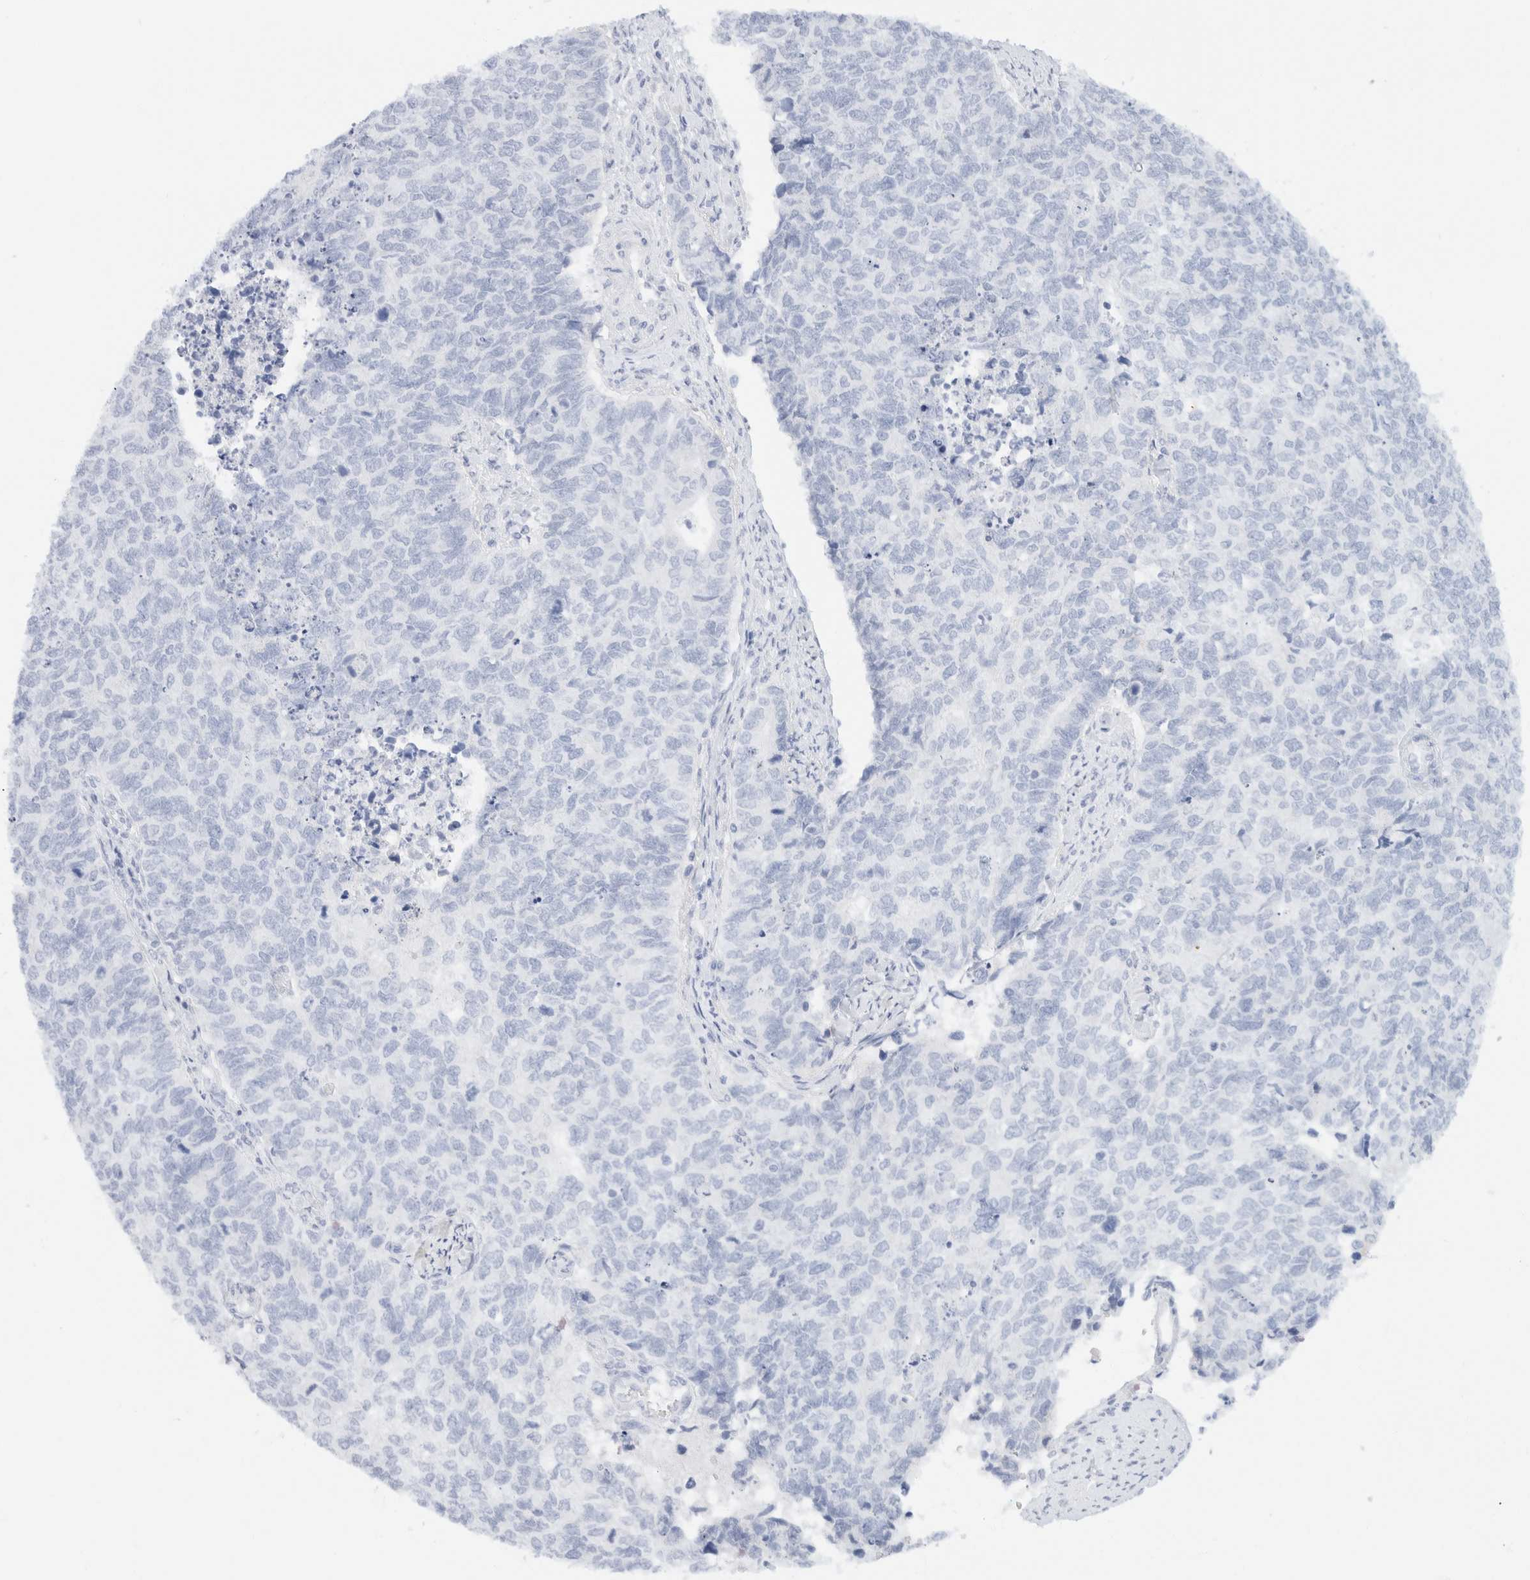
{"staining": {"intensity": "negative", "quantity": "none", "location": "none"}, "tissue": "cervical cancer", "cell_type": "Tumor cells", "image_type": "cancer", "snomed": [{"axis": "morphology", "description": "Squamous cell carcinoma, NOS"}, {"axis": "topography", "description": "Cervix"}], "caption": "This is an IHC micrograph of cervical cancer. There is no staining in tumor cells.", "gene": "KRT20", "patient": {"sex": "female", "age": 63}}